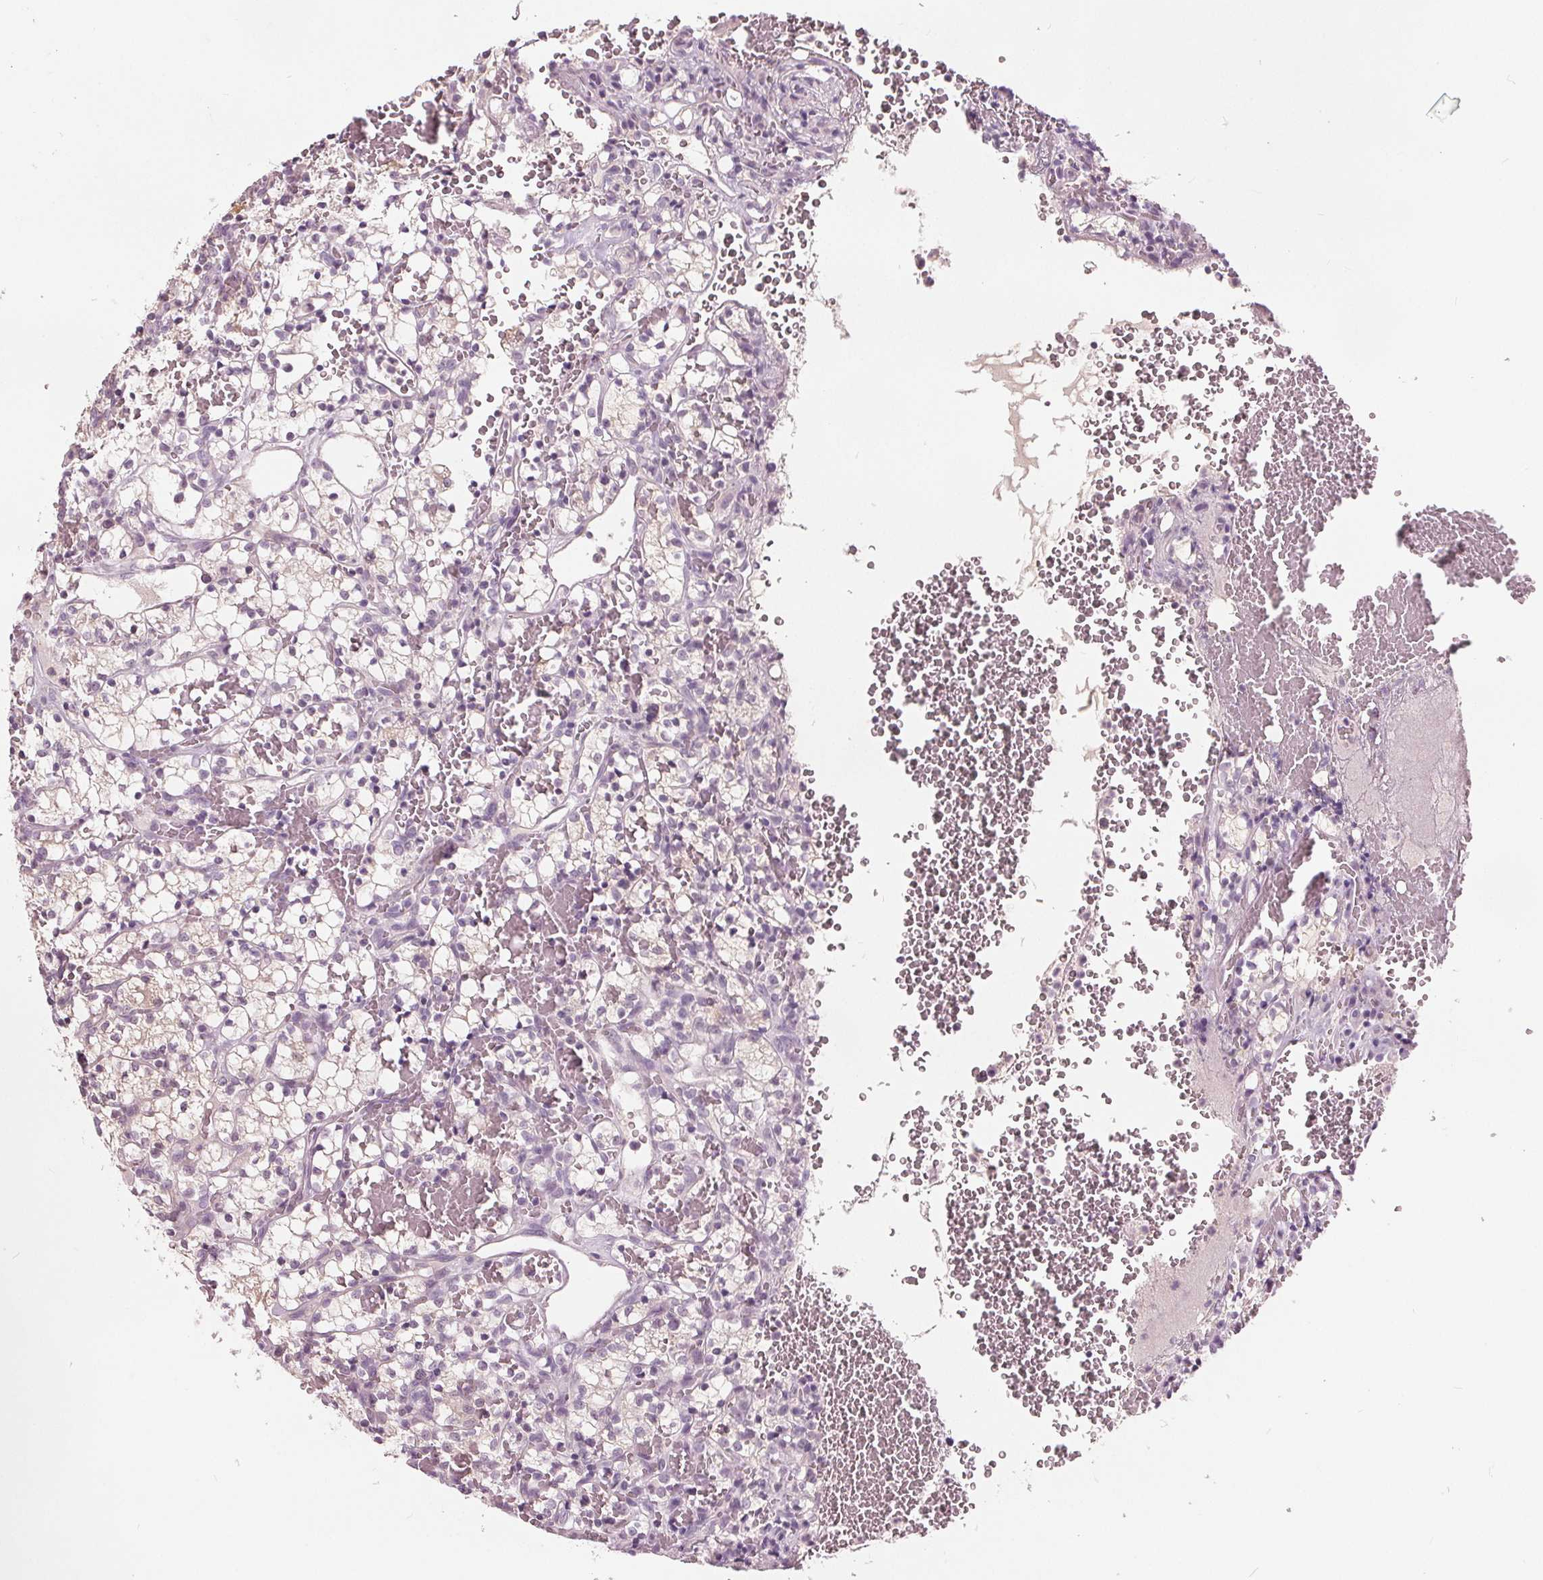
{"staining": {"intensity": "negative", "quantity": "none", "location": "none"}, "tissue": "renal cancer", "cell_type": "Tumor cells", "image_type": "cancer", "snomed": [{"axis": "morphology", "description": "Adenocarcinoma, NOS"}, {"axis": "topography", "description": "Kidney"}], "caption": "The image exhibits no significant expression in tumor cells of renal cancer. (Stains: DAB IHC with hematoxylin counter stain, Microscopy: brightfield microscopy at high magnification).", "gene": "TKFC", "patient": {"sex": "female", "age": 69}}